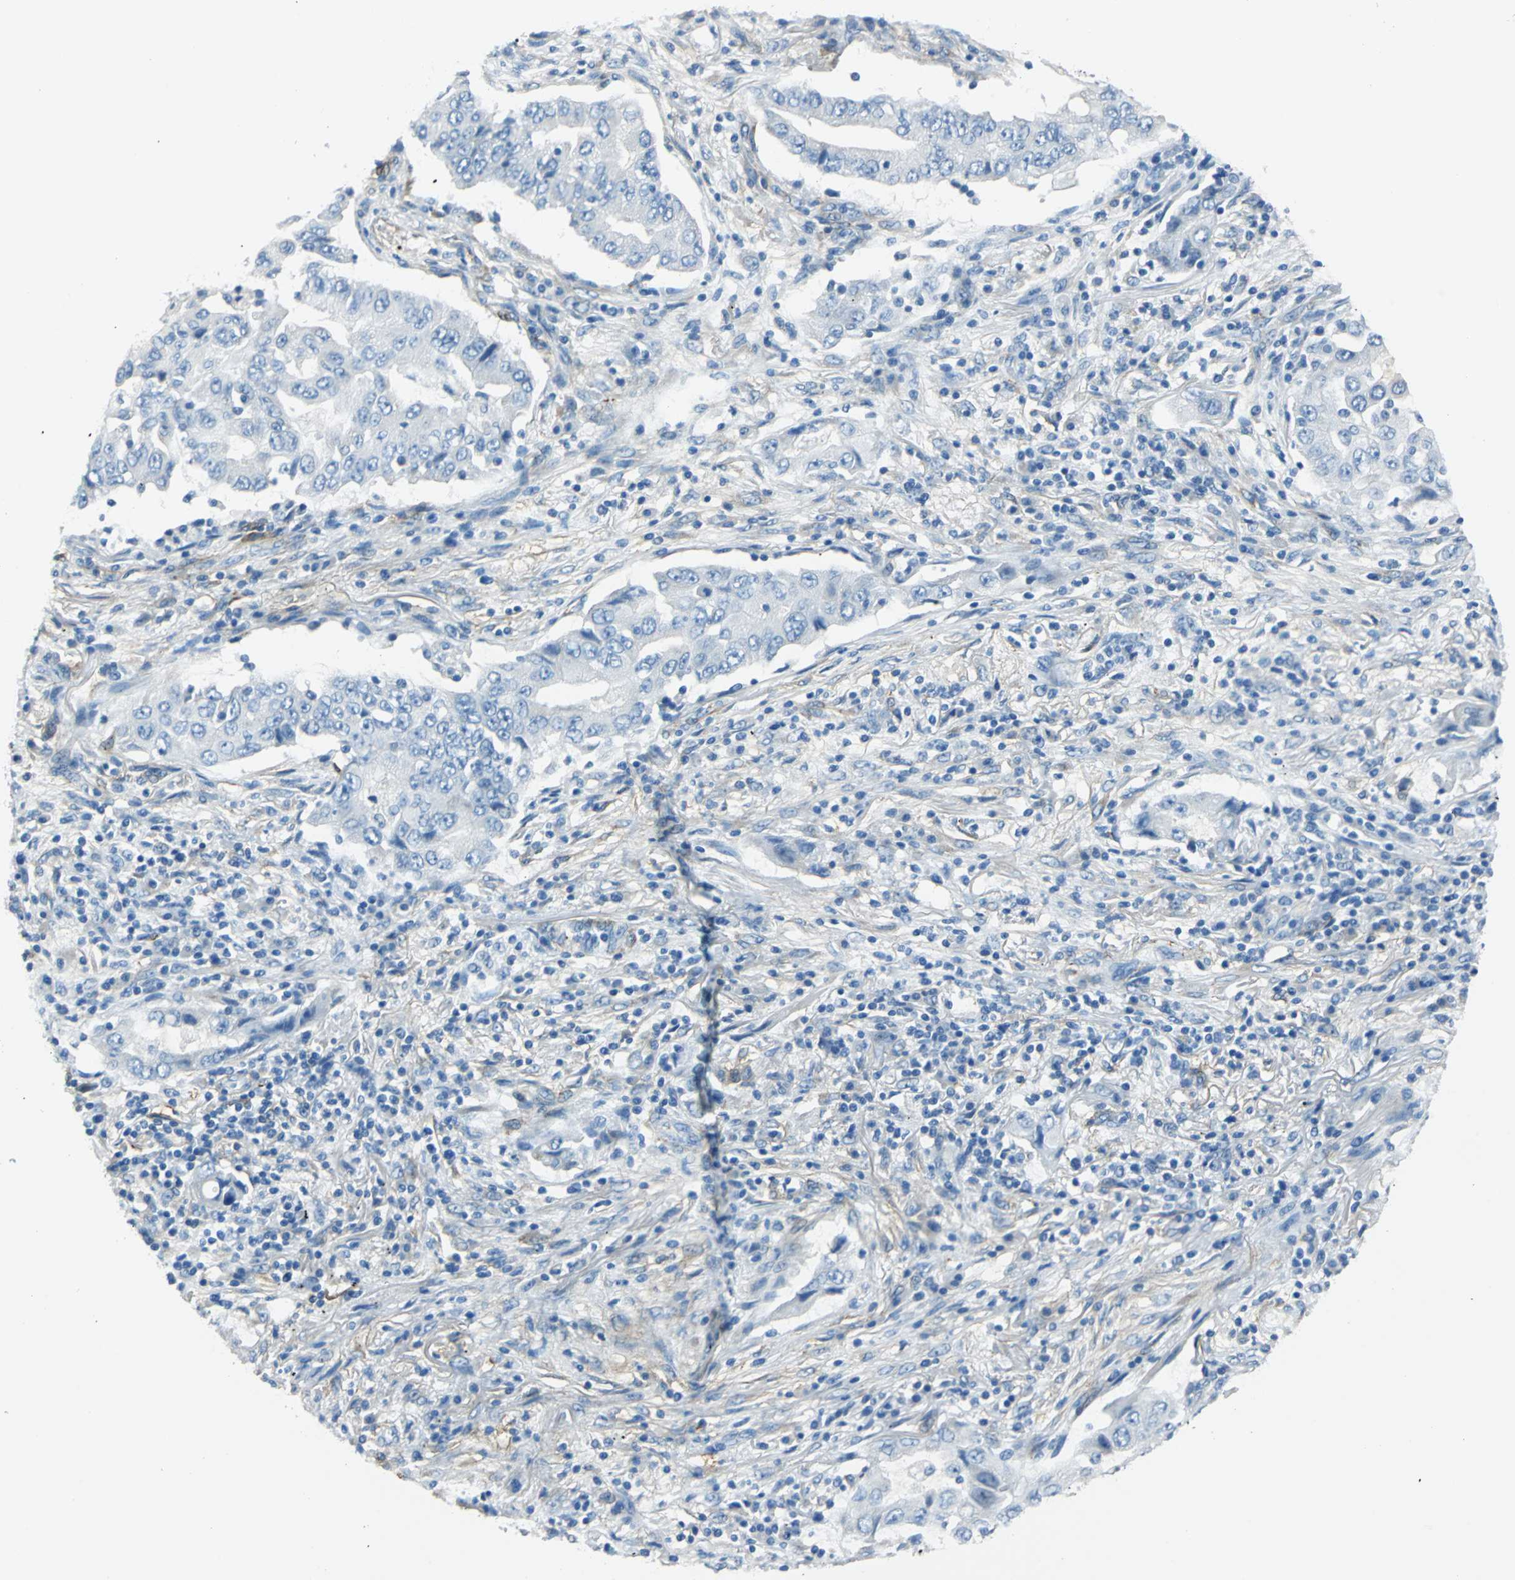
{"staining": {"intensity": "negative", "quantity": "none", "location": "none"}, "tissue": "lung cancer", "cell_type": "Tumor cells", "image_type": "cancer", "snomed": [{"axis": "morphology", "description": "Adenocarcinoma, NOS"}, {"axis": "topography", "description": "Lung"}], "caption": "Protein analysis of lung cancer exhibits no significant positivity in tumor cells.", "gene": "AKAP12", "patient": {"sex": "female", "age": 65}}